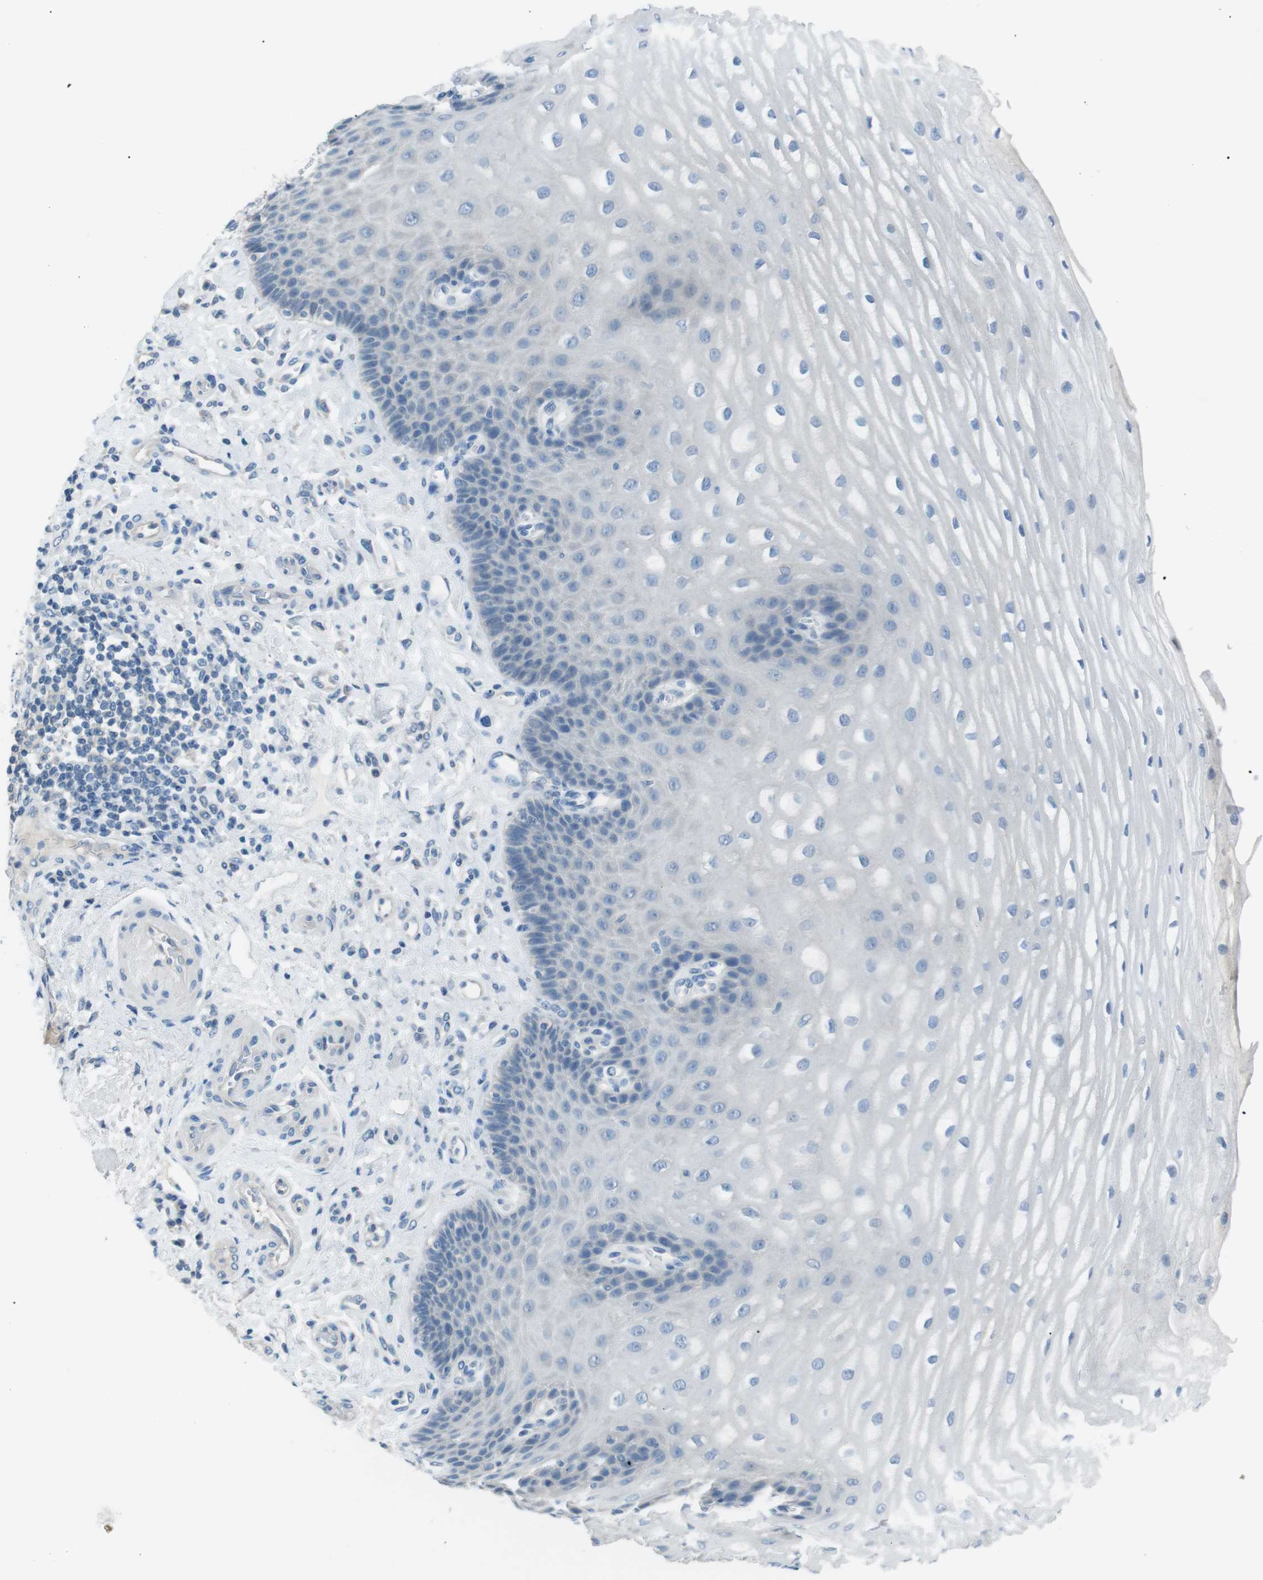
{"staining": {"intensity": "moderate", "quantity": "<25%", "location": "cytoplasmic/membranous"}, "tissue": "esophagus", "cell_type": "Squamous epithelial cells", "image_type": "normal", "snomed": [{"axis": "morphology", "description": "Normal tissue, NOS"}, {"axis": "topography", "description": "Esophagus"}], "caption": "Immunohistochemistry (IHC) of unremarkable human esophagus exhibits low levels of moderate cytoplasmic/membranous positivity in about <25% of squamous epithelial cells.", "gene": "CDH26", "patient": {"sex": "male", "age": 54}}